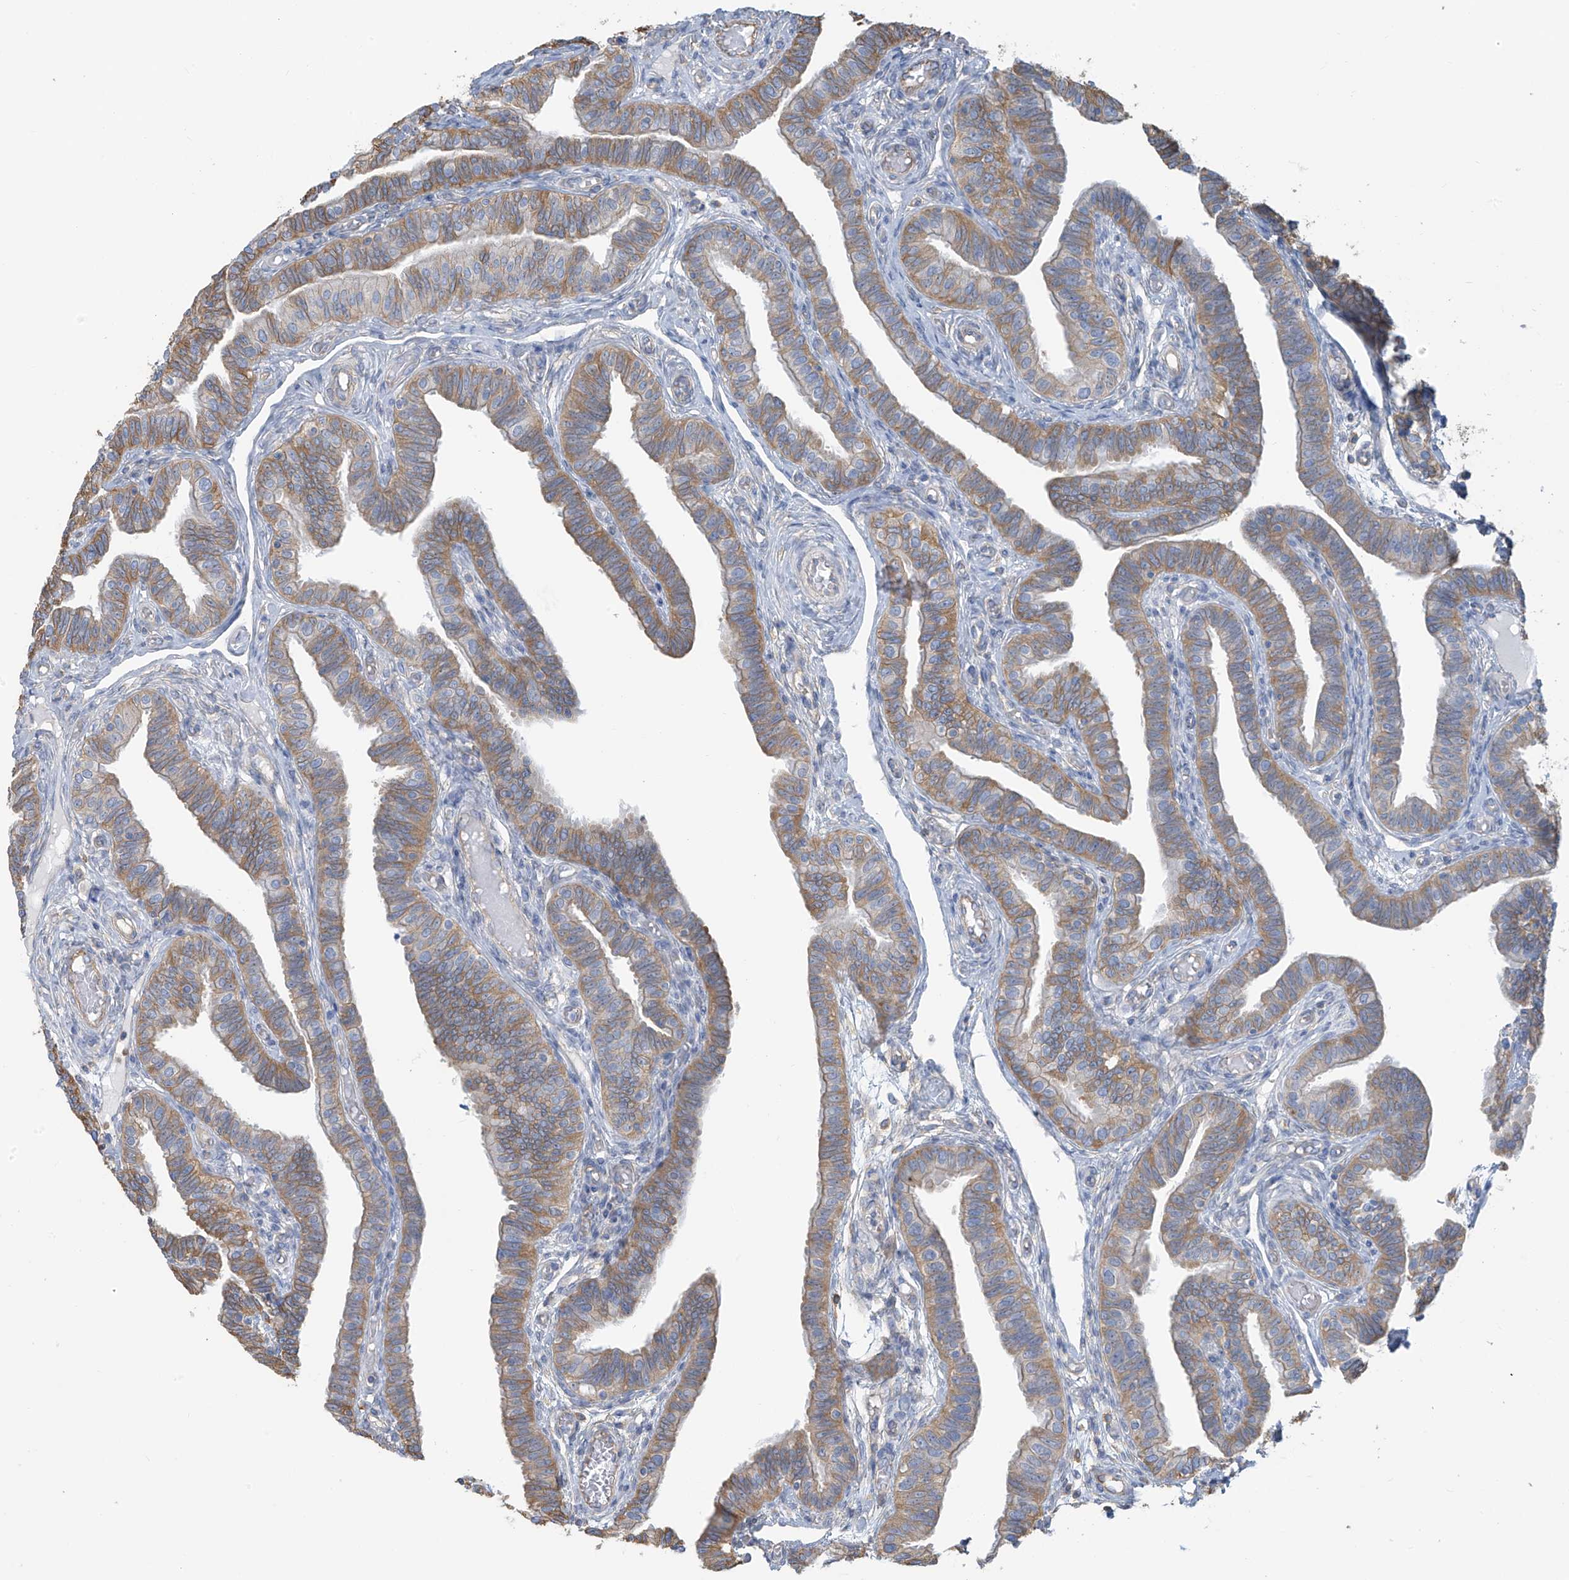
{"staining": {"intensity": "moderate", "quantity": ">75%", "location": "cytoplasmic/membranous"}, "tissue": "fallopian tube", "cell_type": "Glandular cells", "image_type": "normal", "snomed": [{"axis": "morphology", "description": "Normal tissue, NOS"}, {"axis": "topography", "description": "Fallopian tube"}], "caption": "Immunohistochemical staining of unremarkable fallopian tube displays medium levels of moderate cytoplasmic/membranous expression in about >75% of glandular cells.", "gene": "ZNF846", "patient": {"sex": "female", "age": 39}}